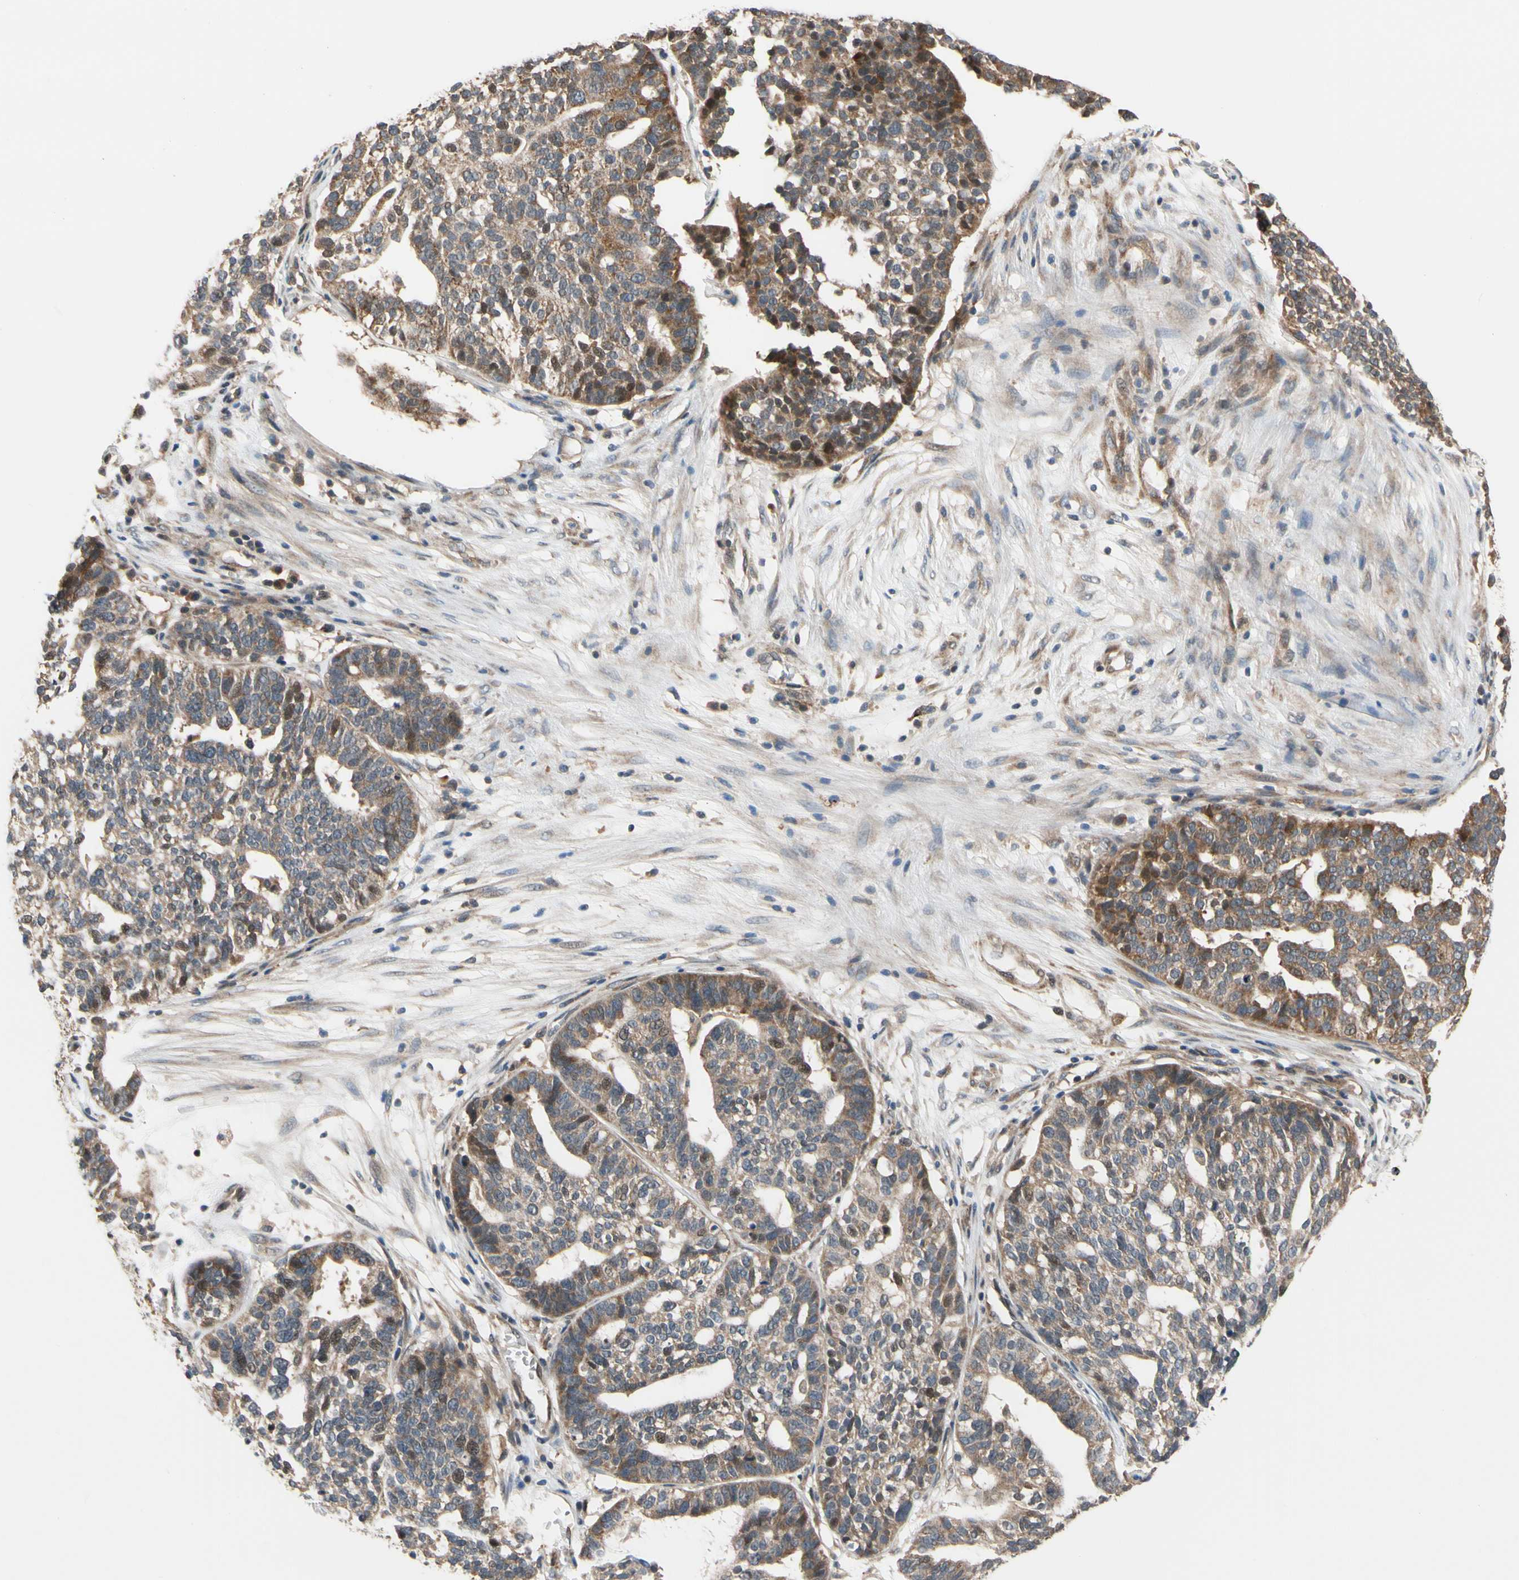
{"staining": {"intensity": "moderate", "quantity": "25%-75%", "location": "cytoplasmic/membranous"}, "tissue": "ovarian cancer", "cell_type": "Tumor cells", "image_type": "cancer", "snomed": [{"axis": "morphology", "description": "Cystadenocarcinoma, serous, NOS"}, {"axis": "topography", "description": "Ovary"}], "caption": "Immunohistochemical staining of human ovarian serous cystadenocarcinoma reveals moderate cytoplasmic/membranous protein staining in approximately 25%-75% of tumor cells.", "gene": "ANKHD1", "patient": {"sex": "female", "age": 59}}